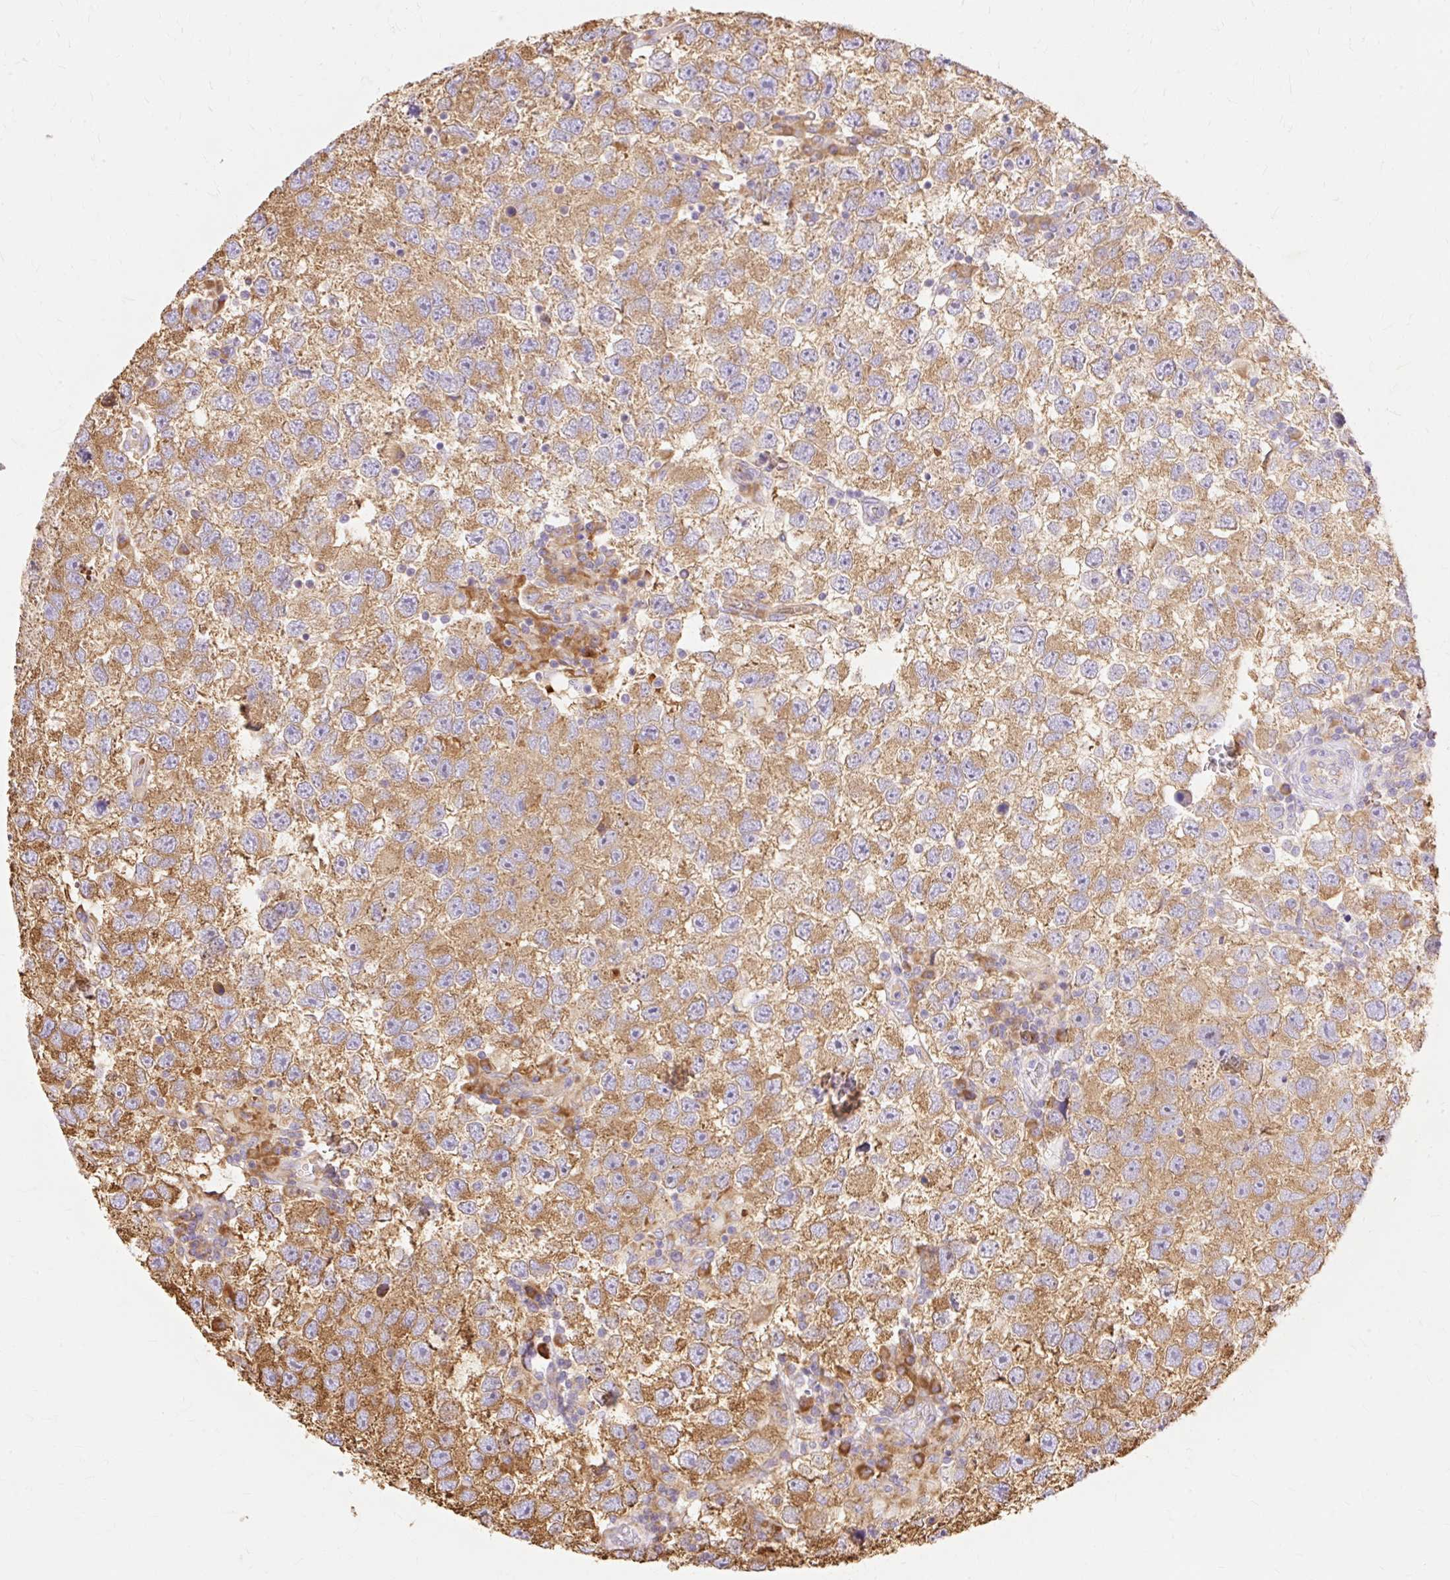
{"staining": {"intensity": "moderate", "quantity": ">75%", "location": "cytoplasmic/membranous"}, "tissue": "testis cancer", "cell_type": "Tumor cells", "image_type": "cancer", "snomed": [{"axis": "morphology", "description": "Seminoma, NOS"}, {"axis": "topography", "description": "Testis"}], "caption": "Testis cancer (seminoma) was stained to show a protein in brown. There is medium levels of moderate cytoplasmic/membranous positivity in approximately >75% of tumor cells.", "gene": "RPS17", "patient": {"sex": "male", "age": 26}}